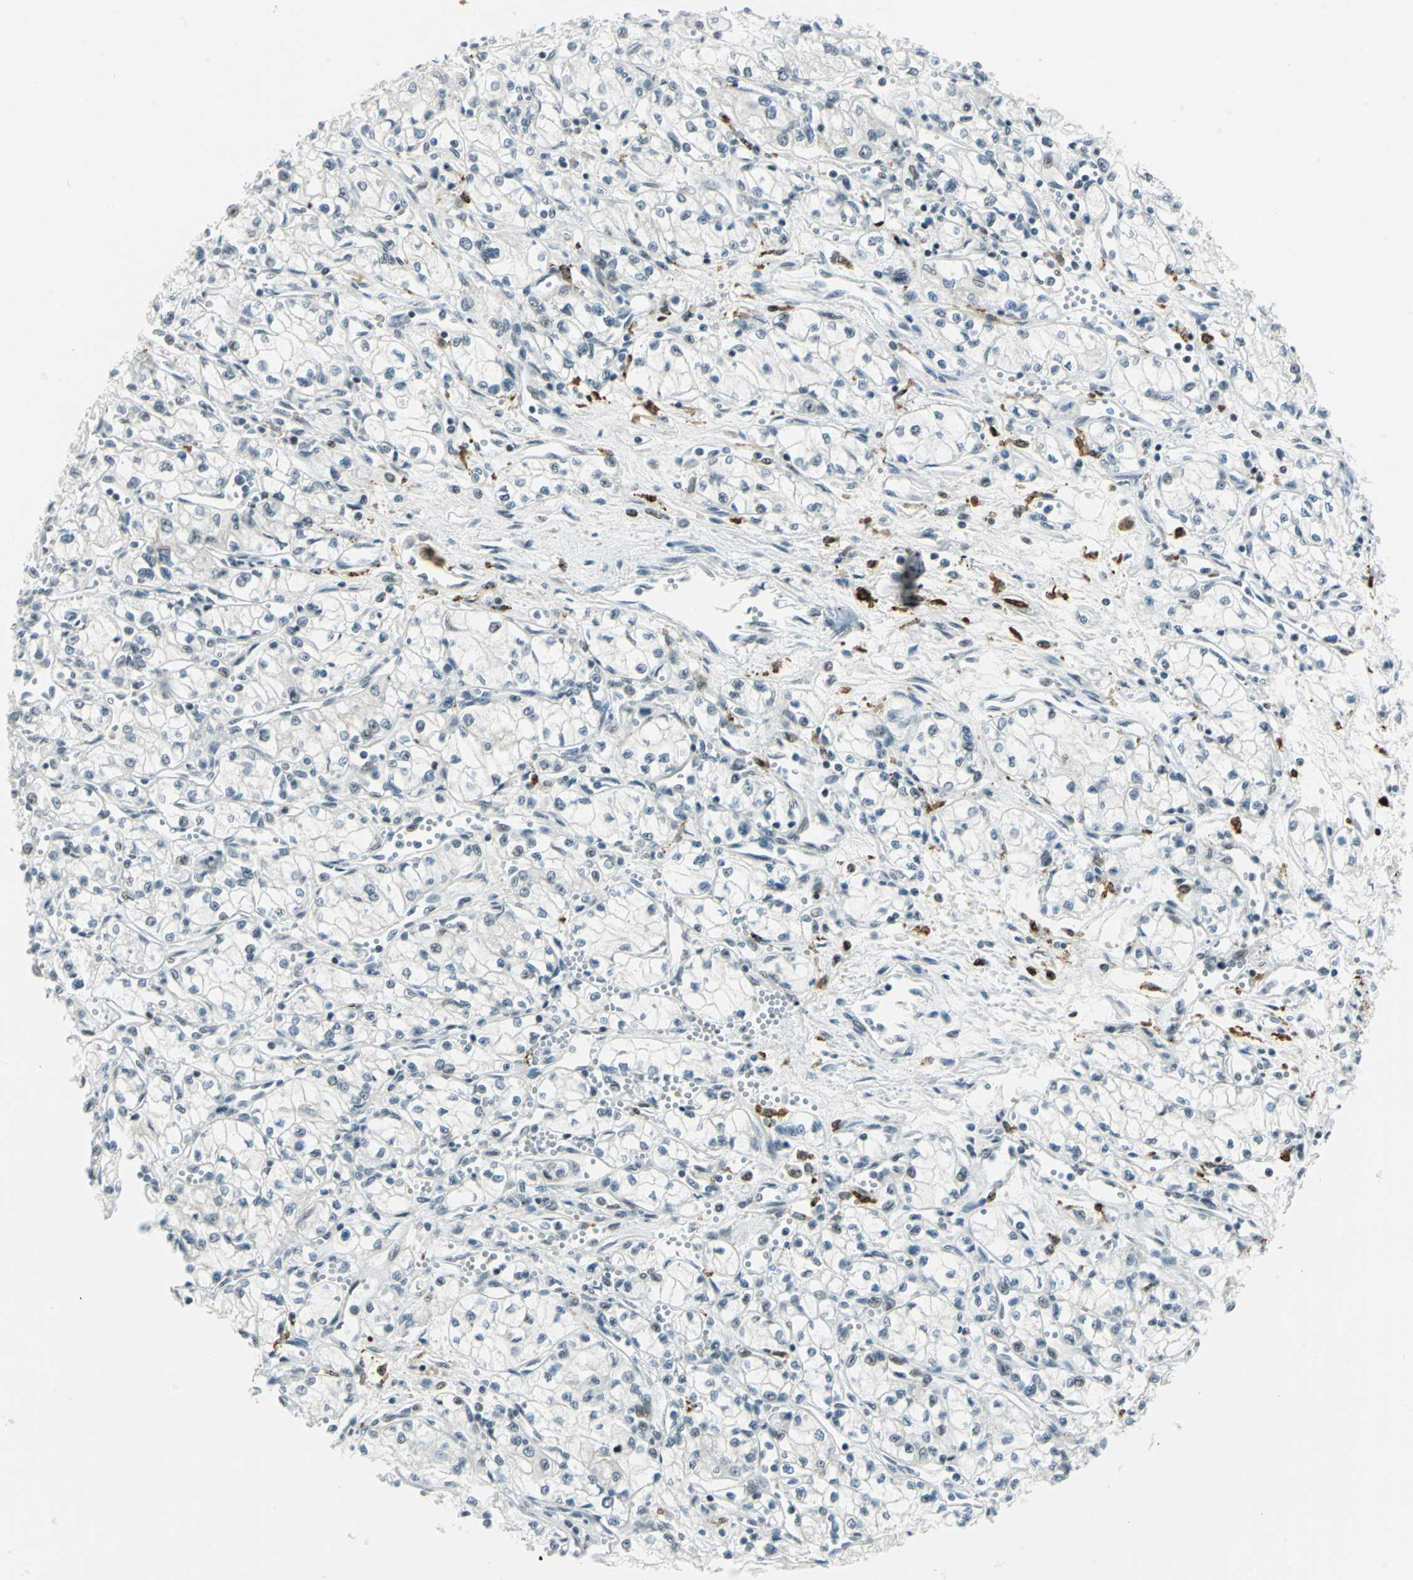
{"staining": {"intensity": "negative", "quantity": "none", "location": "none"}, "tissue": "renal cancer", "cell_type": "Tumor cells", "image_type": "cancer", "snomed": [{"axis": "morphology", "description": "Normal tissue, NOS"}, {"axis": "morphology", "description": "Adenocarcinoma, NOS"}, {"axis": "topography", "description": "Kidney"}], "caption": "Tumor cells are negative for protein expression in human renal cancer.", "gene": "MTMR10", "patient": {"sex": "male", "age": 59}}